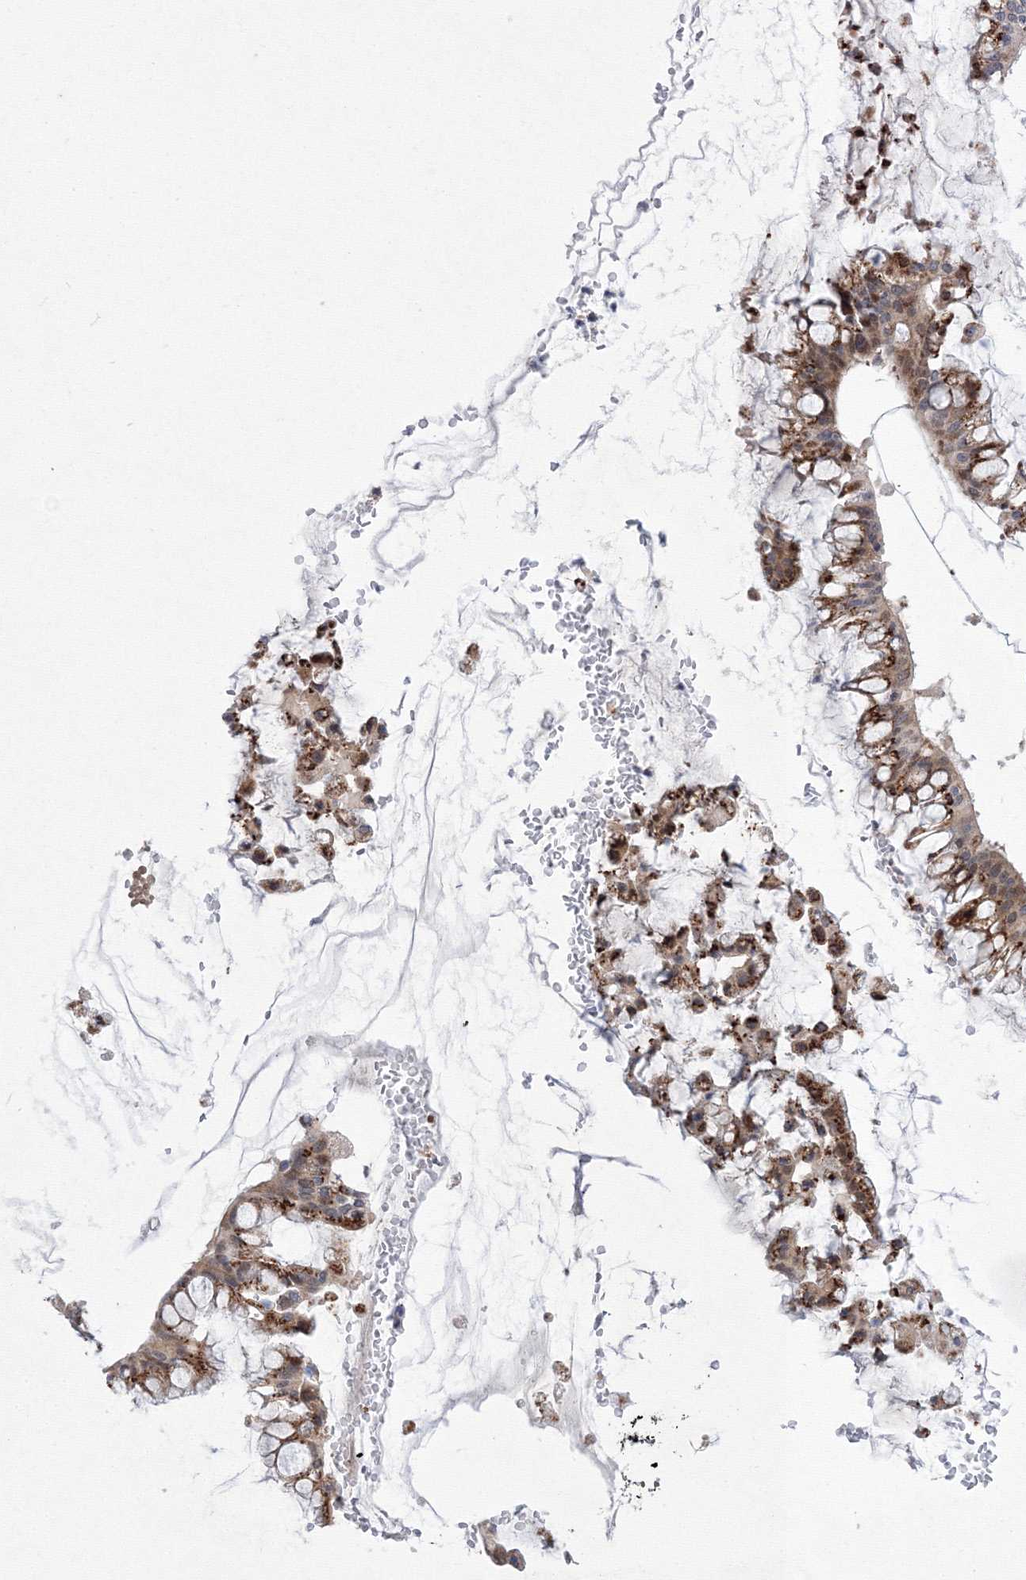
{"staining": {"intensity": "moderate", "quantity": ">75%", "location": "cytoplasmic/membranous"}, "tissue": "ovarian cancer", "cell_type": "Tumor cells", "image_type": "cancer", "snomed": [{"axis": "morphology", "description": "Cystadenocarcinoma, mucinous, NOS"}, {"axis": "topography", "description": "Ovary"}], "caption": "Ovarian cancer stained with IHC reveals moderate cytoplasmic/membranous positivity in approximately >75% of tumor cells.", "gene": "GPN1", "patient": {"sex": "female", "age": 73}}